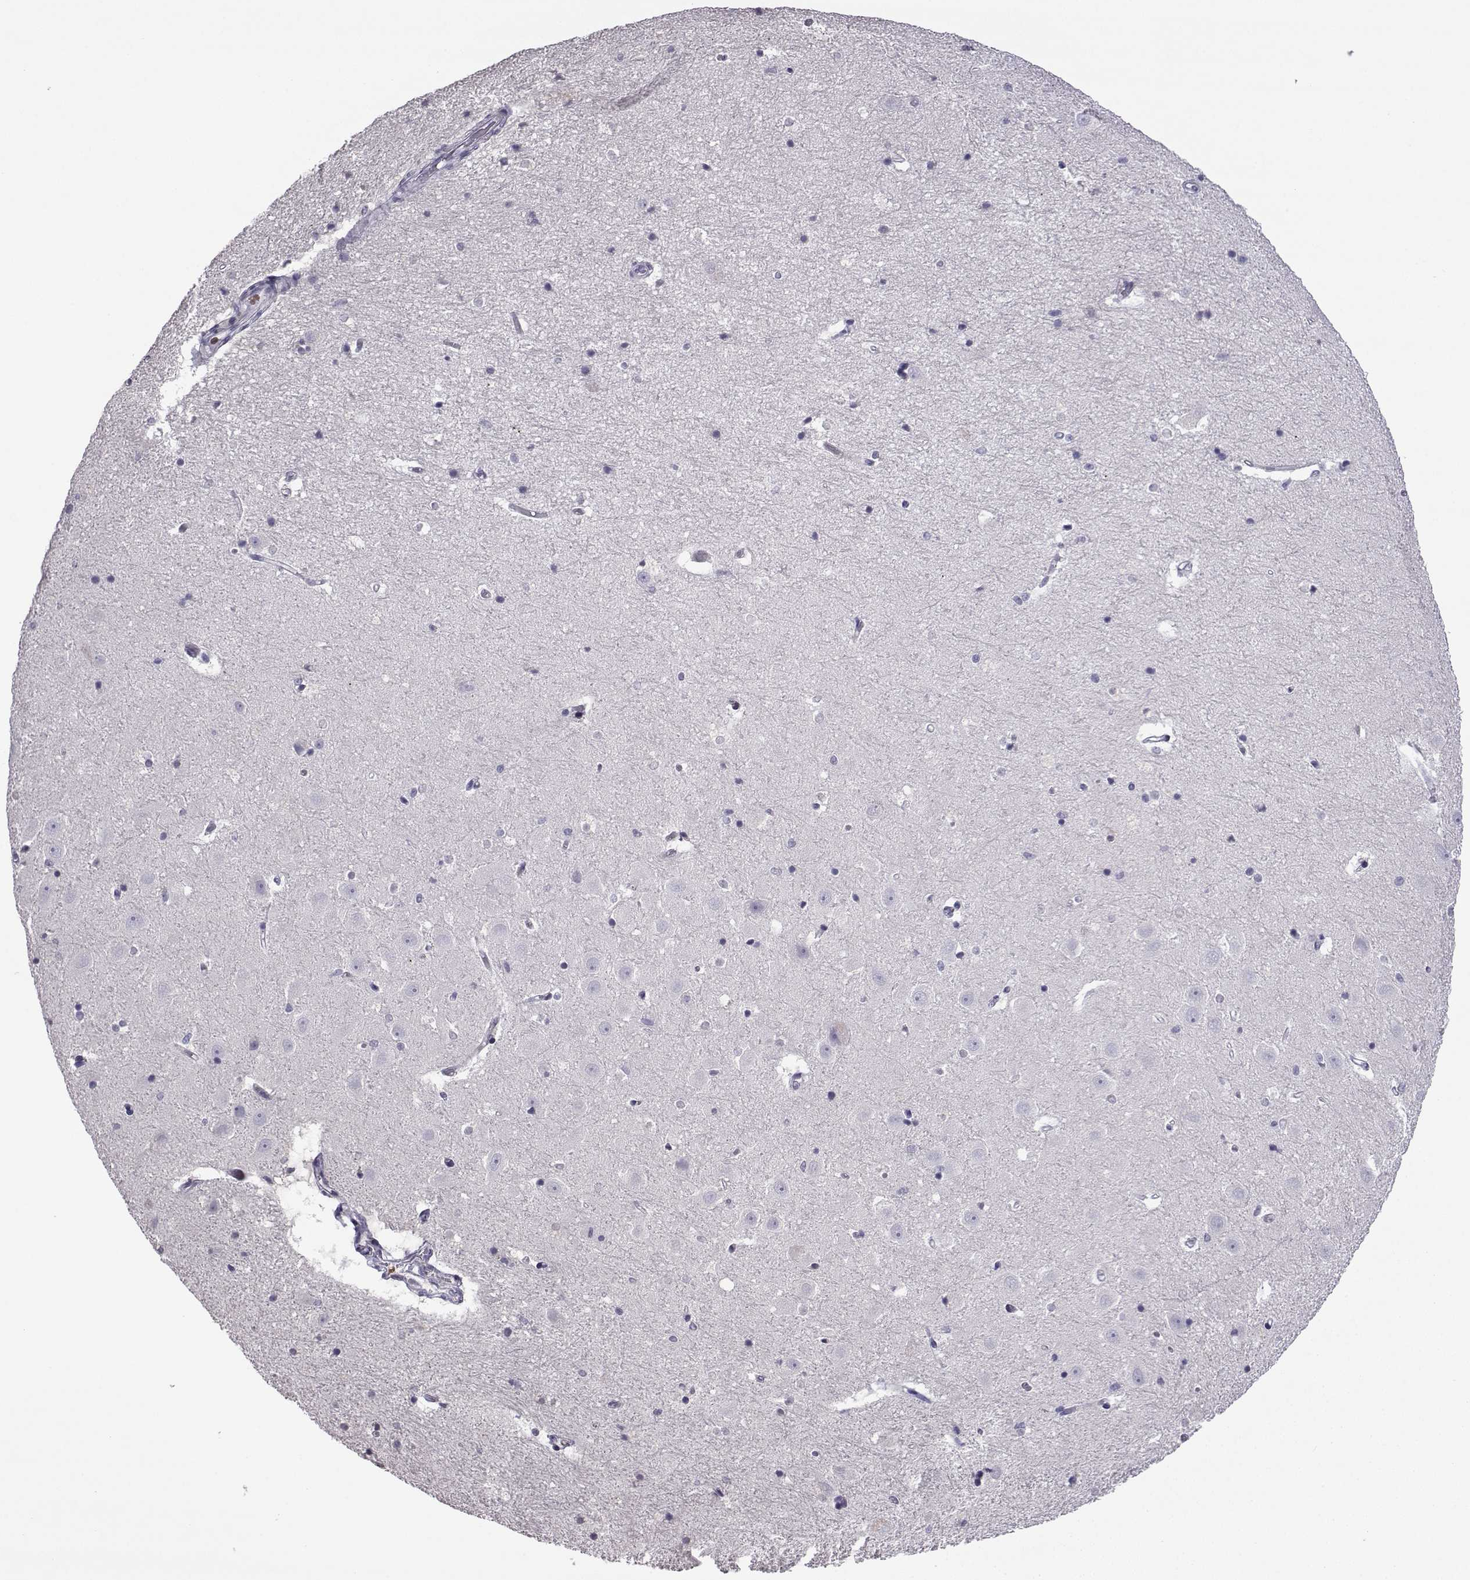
{"staining": {"intensity": "negative", "quantity": "none", "location": "none"}, "tissue": "hippocampus", "cell_type": "Glial cells", "image_type": "normal", "snomed": [{"axis": "morphology", "description": "Normal tissue, NOS"}, {"axis": "topography", "description": "Hippocampus"}], "caption": "The immunohistochemistry (IHC) image has no significant positivity in glial cells of hippocampus. (Brightfield microscopy of DAB immunohistochemistry (IHC) at high magnification).", "gene": "CFAP70", "patient": {"sex": "male", "age": 44}}